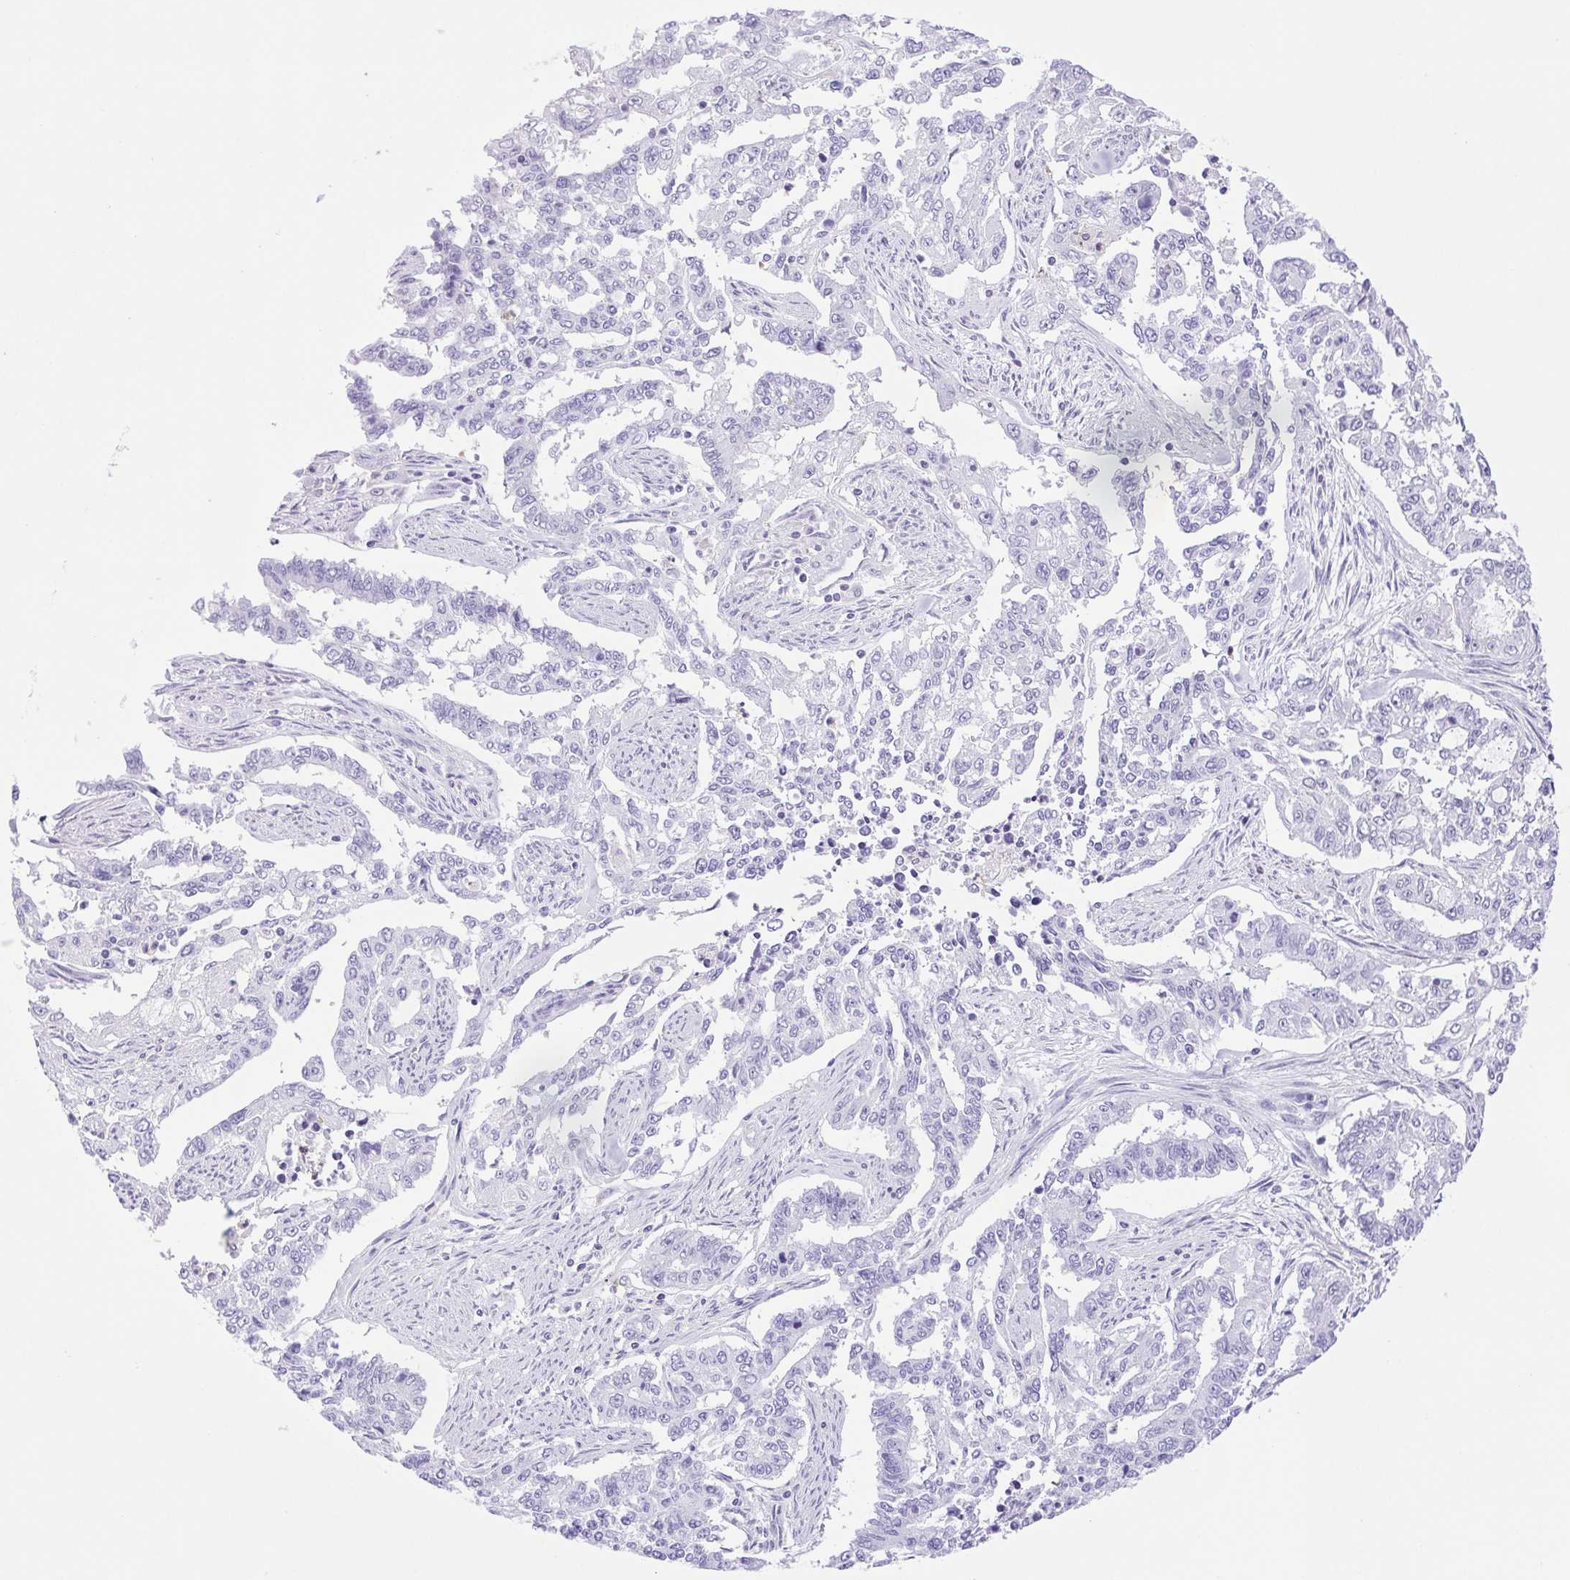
{"staining": {"intensity": "negative", "quantity": "none", "location": "none"}, "tissue": "endometrial cancer", "cell_type": "Tumor cells", "image_type": "cancer", "snomed": [{"axis": "morphology", "description": "Adenocarcinoma, NOS"}, {"axis": "topography", "description": "Uterus"}], "caption": "IHC of human adenocarcinoma (endometrial) reveals no staining in tumor cells.", "gene": "SYNPR", "patient": {"sex": "female", "age": 59}}